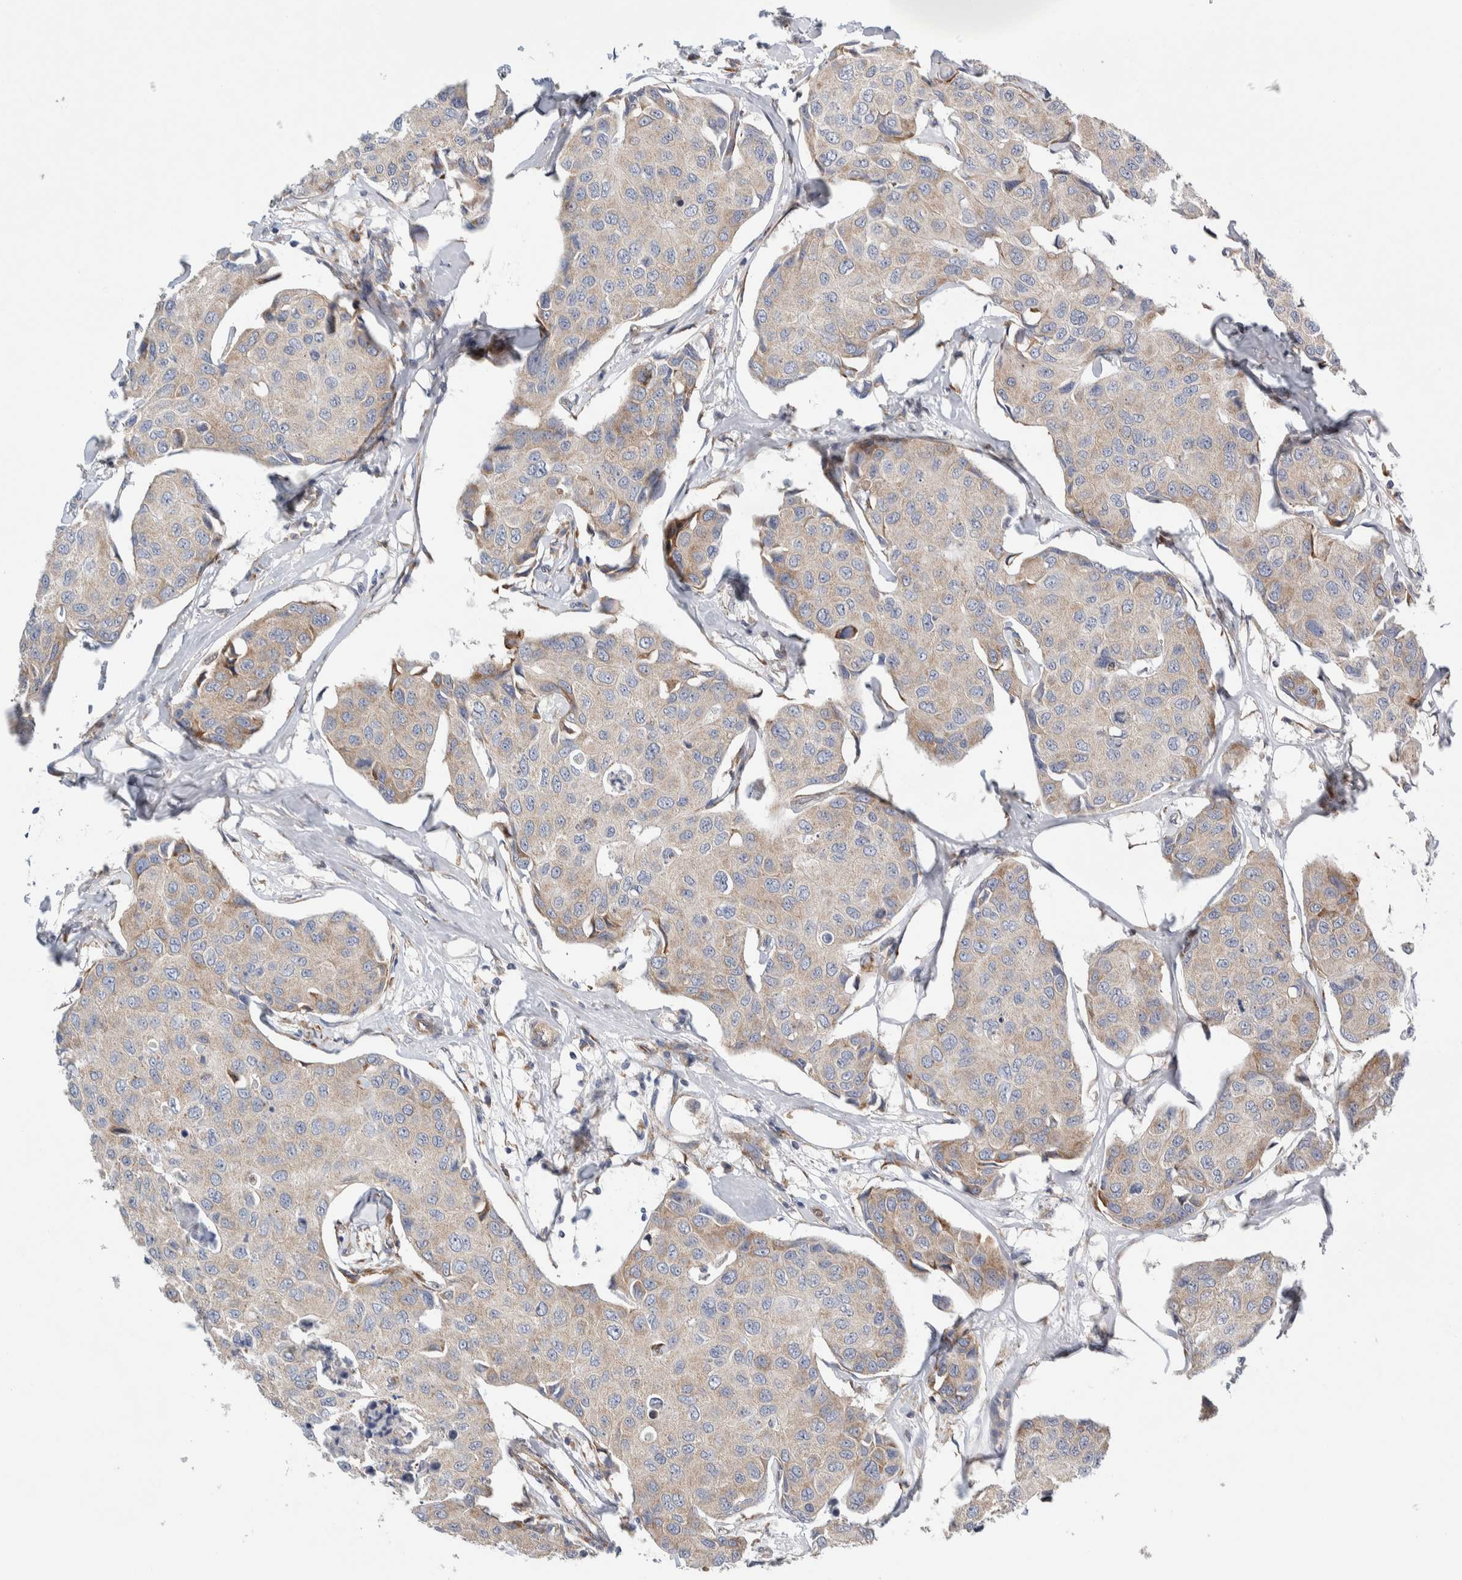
{"staining": {"intensity": "weak", "quantity": ">75%", "location": "cytoplasmic/membranous"}, "tissue": "breast cancer", "cell_type": "Tumor cells", "image_type": "cancer", "snomed": [{"axis": "morphology", "description": "Duct carcinoma"}, {"axis": "topography", "description": "Breast"}], "caption": "IHC of breast cancer exhibits low levels of weak cytoplasmic/membranous staining in about >75% of tumor cells.", "gene": "RACK1", "patient": {"sex": "female", "age": 80}}